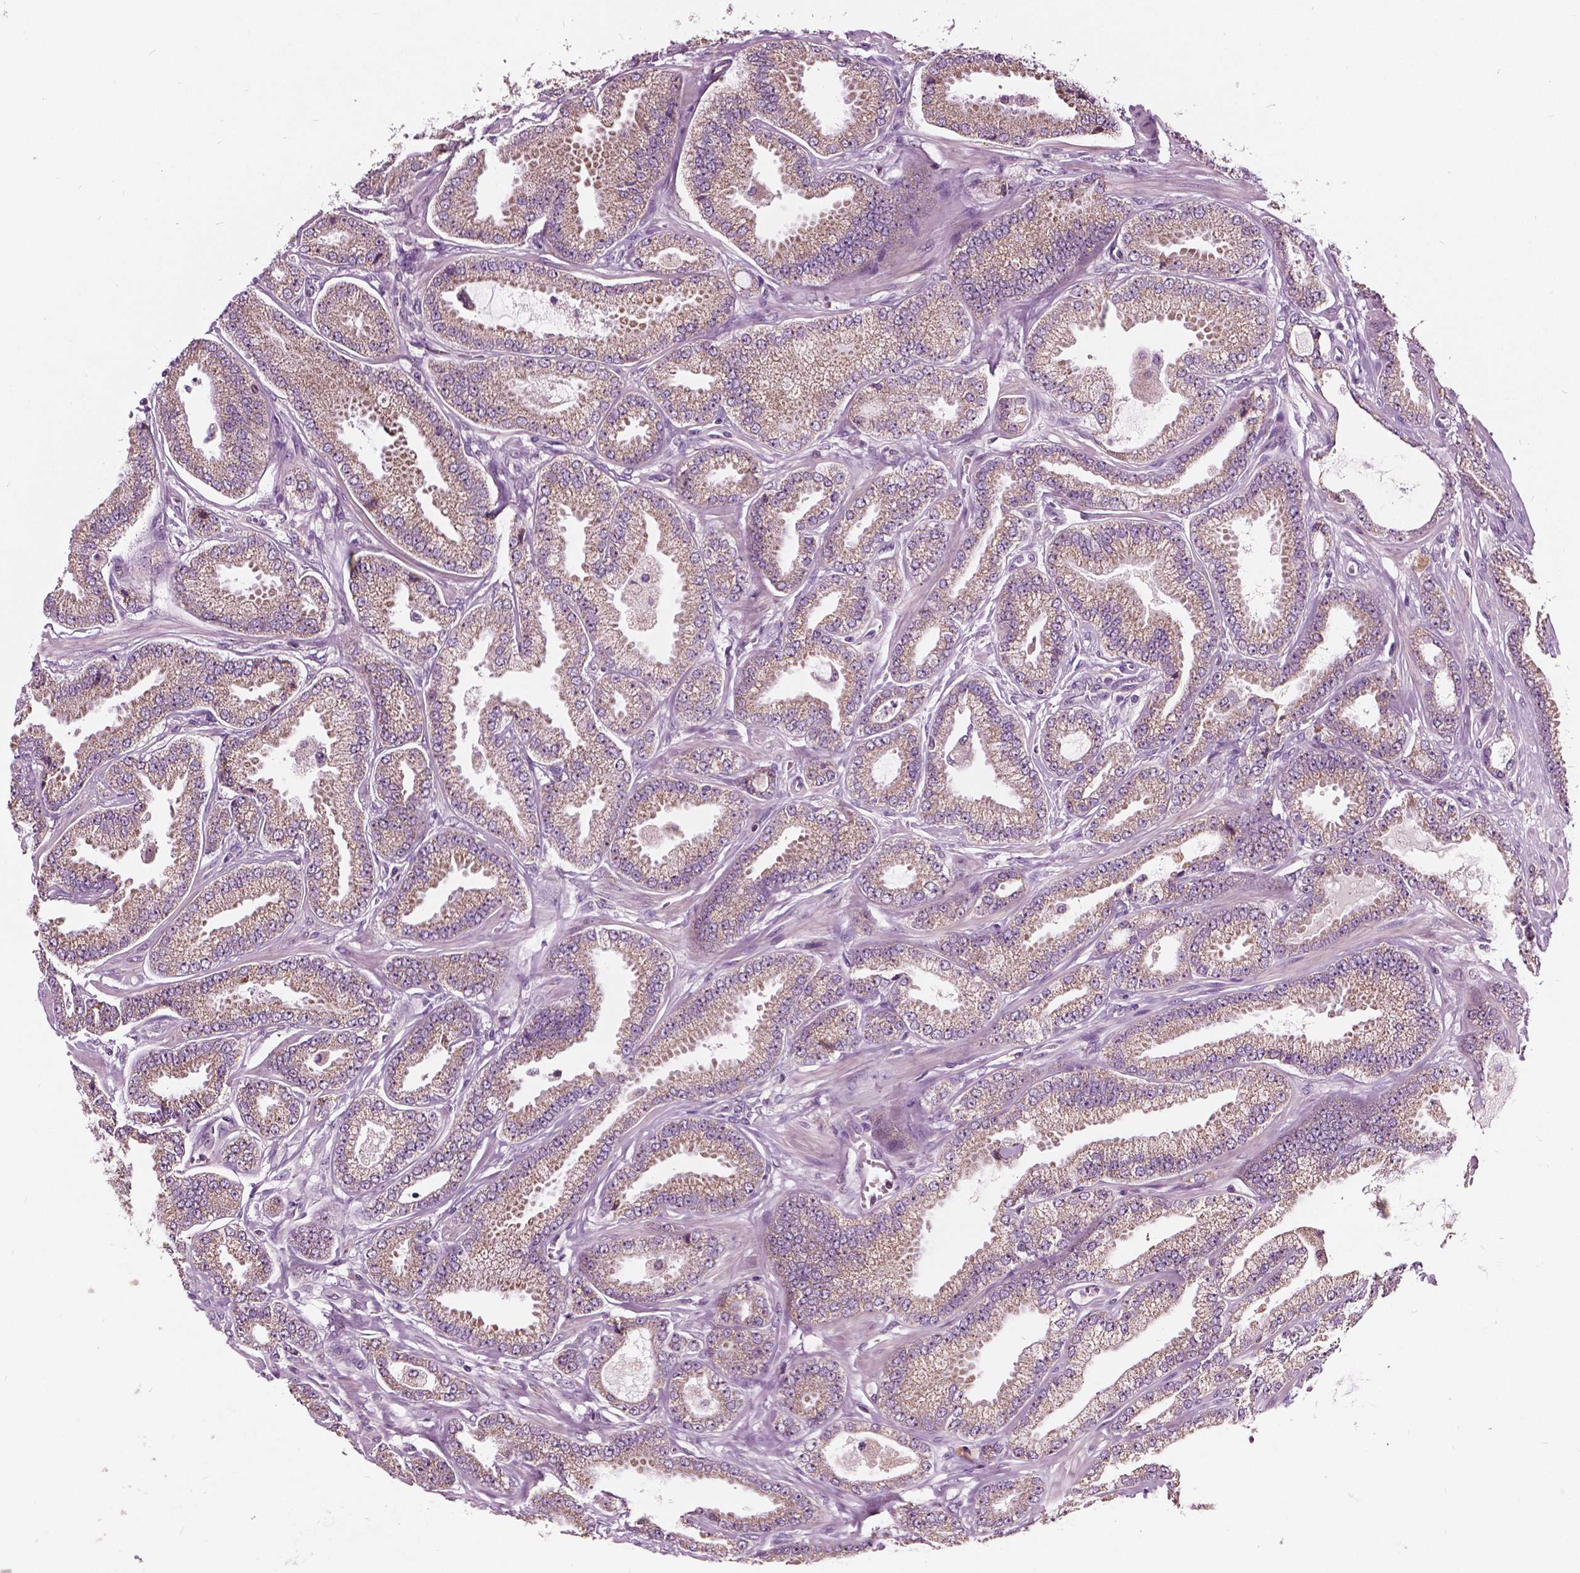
{"staining": {"intensity": "weak", "quantity": ">75%", "location": "cytoplasmic/membranous"}, "tissue": "prostate cancer", "cell_type": "Tumor cells", "image_type": "cancer", "snomed": [{"axis": "morphology", "description": "Adenocarcinoma, Low grade"}, {"axis": "topography", "description": "Prostate"}], "caption": "Protein expression analysis of prostate cancer reveals weak cytoplasmic/membranous expression in approximately >75% of tumor cells.", "gene": "ODF3L2", "patient": {"sex": "male", "age": 55}}